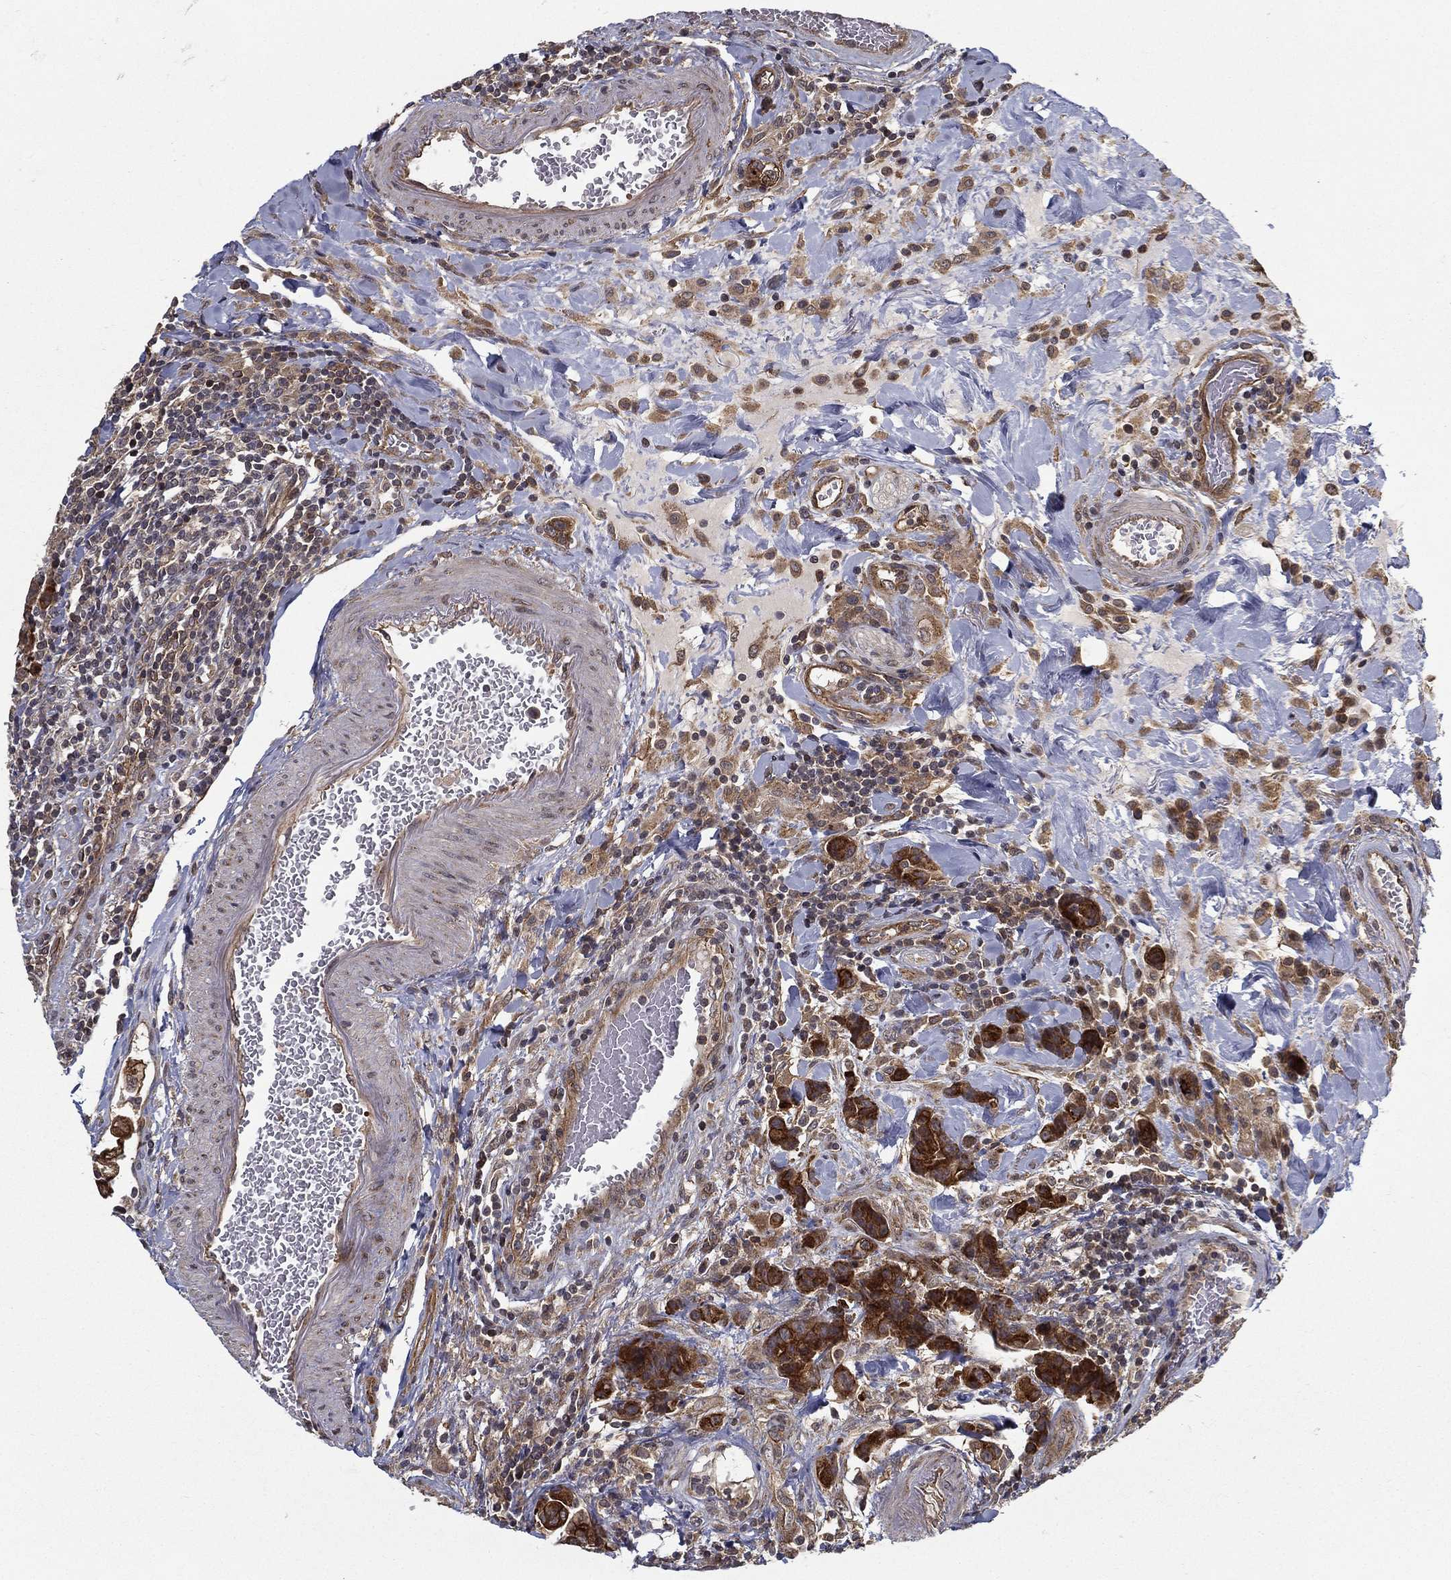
{"staining": {"intensity": "strong", "quantity": ">75%", "location": "cytoplasmic/membranous"}, "tissue": "colorectal cancer", "cell_type": "Tumor cells", "image_type": "cancer", "snomed": [{"axis": "morphology", "description": "Adenocarcinoma, NOS"}, {"axis": "topography", "description": "Colon"}], "caption": "This is an image of IHC staining of colorectal cancer (adenocarcinoma), which shows strong expression in the cytoplasmic/membranous of tumor cells.", "gene": "UACA", "patient": {"sex": "female", "age": 69}}